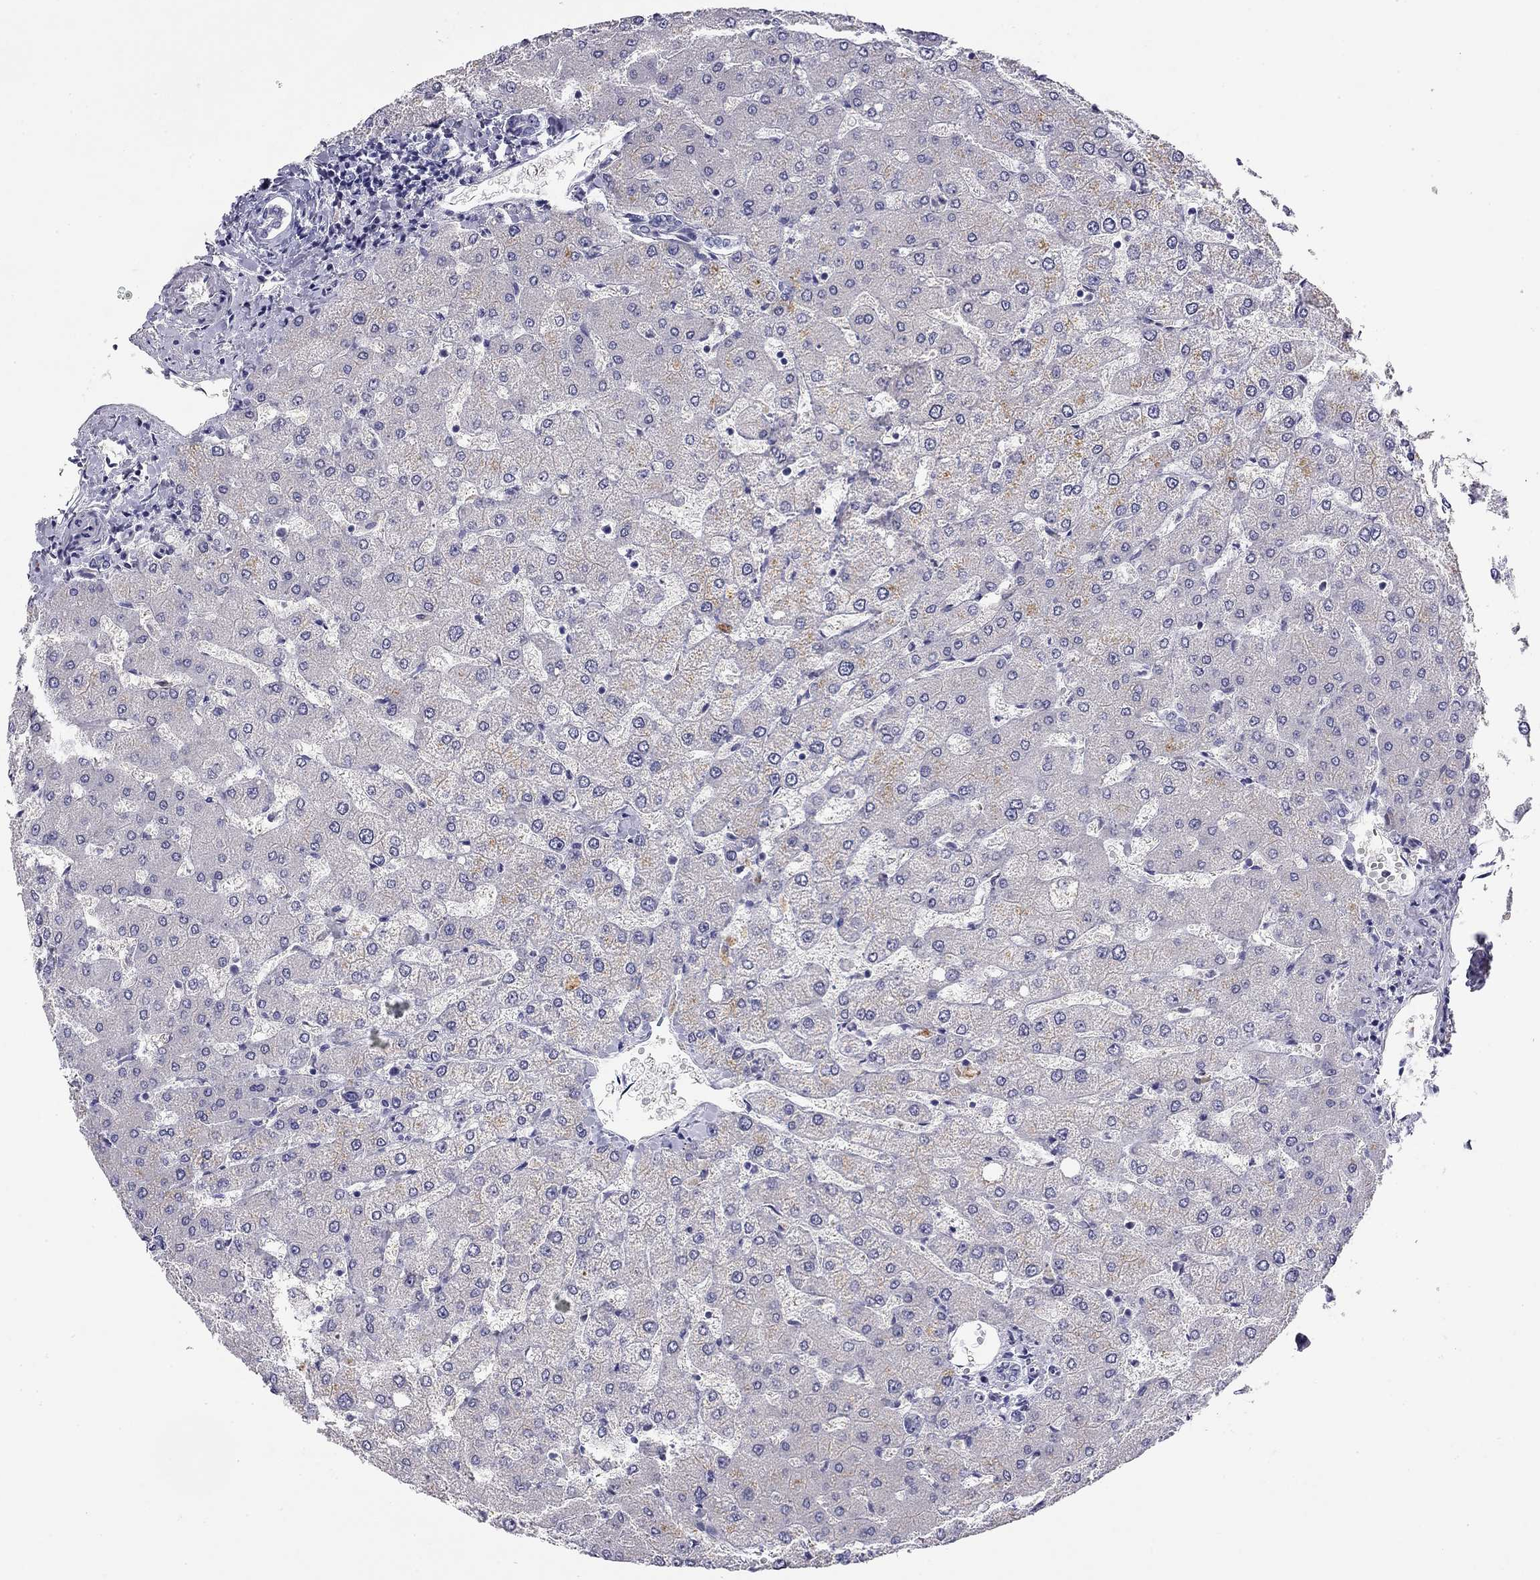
{"staining": {"intensity": "negative", "quantity": "none", "location": "none"}, "tissue": "liver", "cell_type": "Cholangiocytes", "image_type": "normal", "snomed": [{"axis": "morphology", "description": "Normal tissue, NOS"}, {"axis": "topography", "description": "Liver"}], "caption": "This is a micrograph of immunohistochemistry (IHC) staining of benign liver, which shows no positivity in cholangiocytes. (Brightfield microscopy of DAB (3,3'-diaminobenzidine) immunohistochemistry at high magnification).", "gene": "RTL1", "patient": {"sex": "female", "age": 54}}